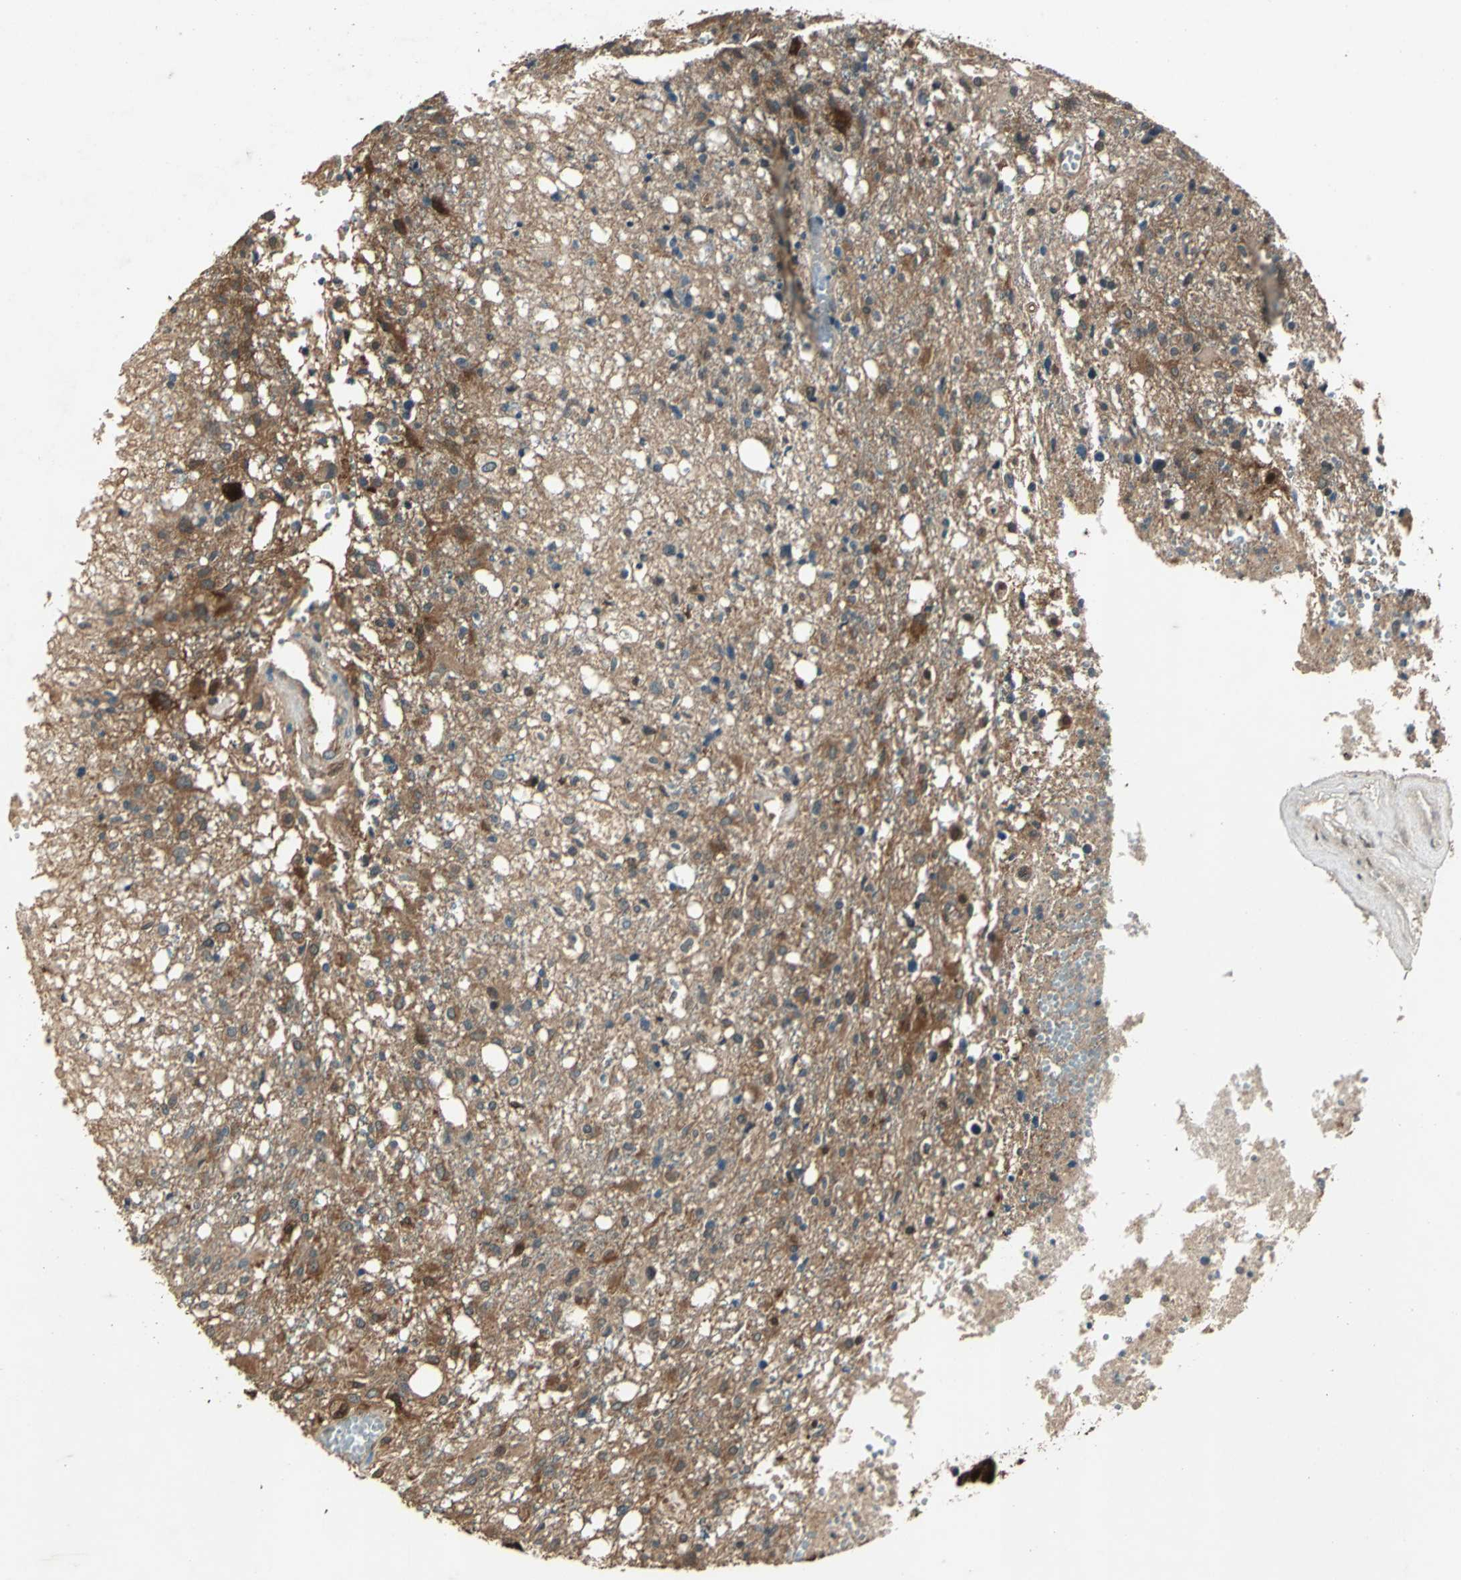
{"staining": {"intensity": "moderate", "quantity": ">75%", "location": "cytoplasmic/membranous"}, "tissue": "glioma", "cell_type": "Tumor cells", "image_type": "cancer", "snomed": [{"axis": "morphology", "description": "Glioma, malignant, High grade"}, {"axis": "topography", "description": "Cerebral cortex"}], "caption": "There is medium levels of moderate cytoplasmic/membranous positivity in tumor cells of malignant glioma (high-grade), as demonstrated by immunohistochemical staining (brown color).", "gene": "RRM2B", "patient": {"sex": "male", "age": 76}}